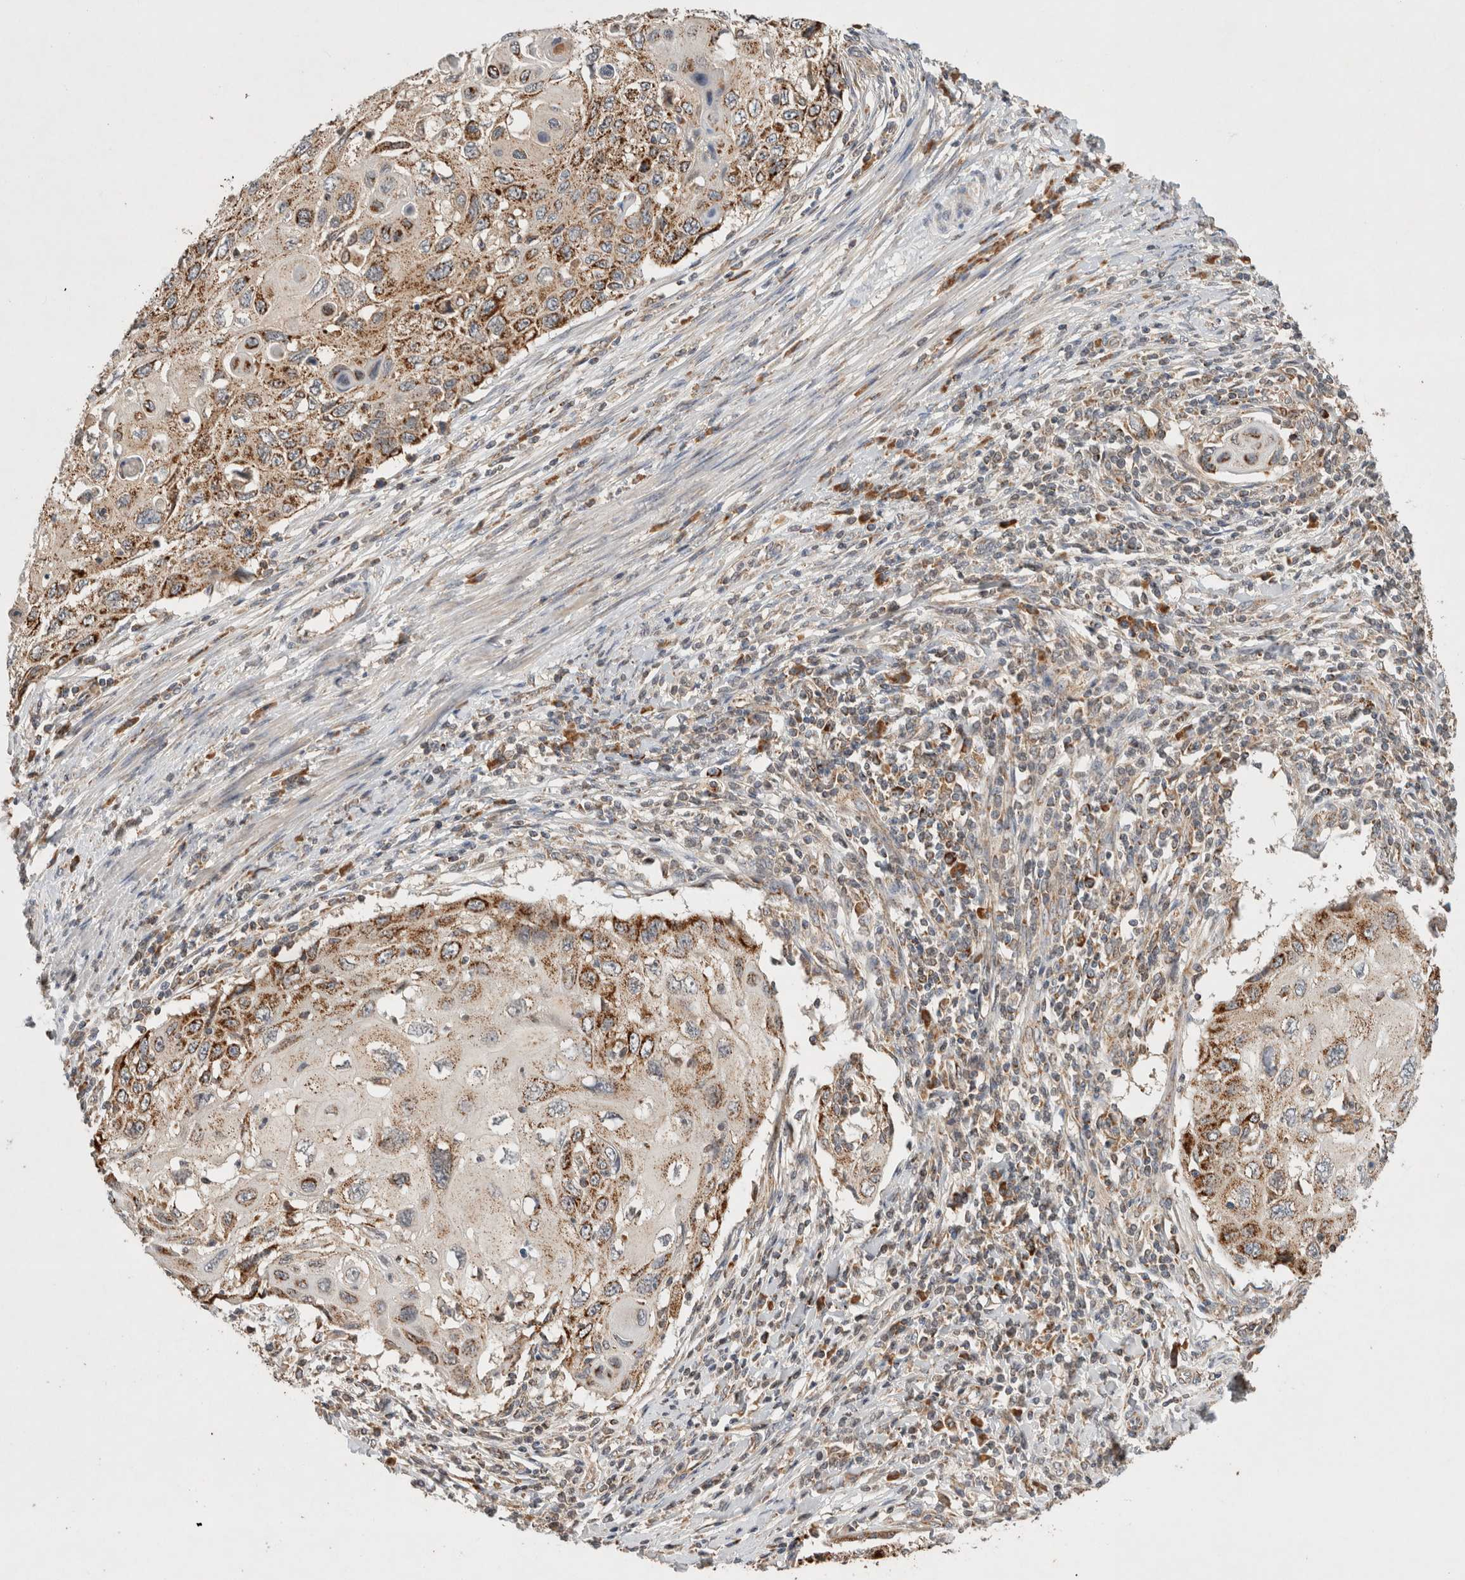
{"staining": {"intensity": "strong", "quantity": "25%-75%", "location": "cytoplasmic/membranous"}, "tissue": "cervical cancer", "cell_type": "Tumor cells", "image_type": "cancer", "snomed": [{"axis": "morphology", "description": "Squamous cell carcinoma, NOS"}, {"axis": "topography", "description": "Cervix"}], "caption": "Squamous cell carcinoma (cervical) stained with a brown dye shows strong cytoplasmic/membranous positive staining in about 25%-75% of tumor cells.", "gene": "AMPD1", "patient": {"sex": "female", "age": 70}}